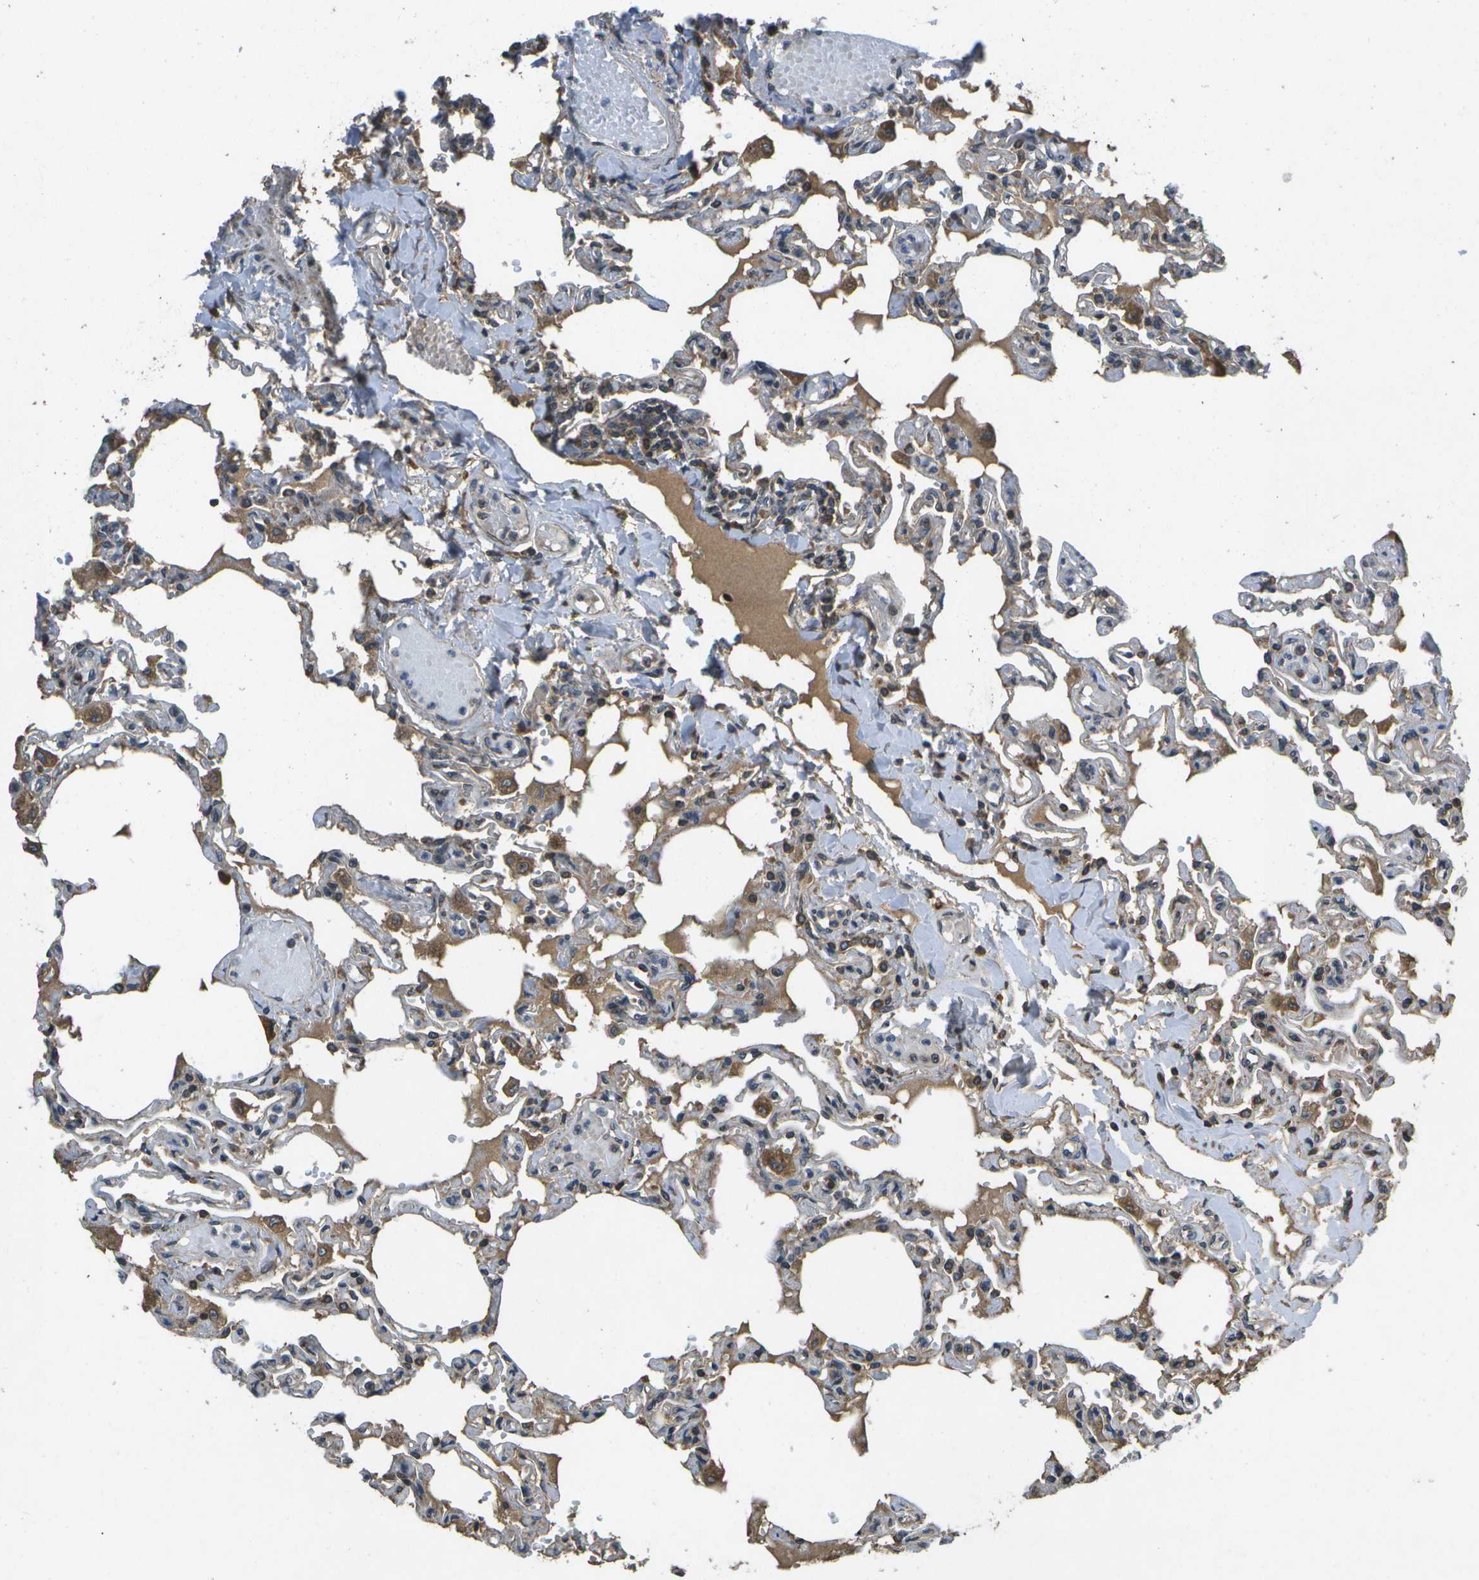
{"staining": {"intensity": "moderate", "quantity": "25%-75%", "location": "cytoplasmic/membranous"}, "tissue": "lung", "cell_type": "Alveolar cells", "image_type": "normal", "snomed": [{"axis": "morphology", "description": "Normal tissue, NOS"}, {"axis": "topography", "description": "Lung"}], "caption": "Immunohistochemical staining of normal lung displays 25%-75% levels of moderate cytoplasmic/membranous protein staining in approximately 25%-75% of alveolar cells. The staining was performed using DAB (3,3'-diaminobenzidine) to visualize the protein expression in brown, while the nuclei were stained in blue with hematoxylin (Magnification: 20x).", "gene": "HFE", "patient": {"sex": "male", "age": 21}}